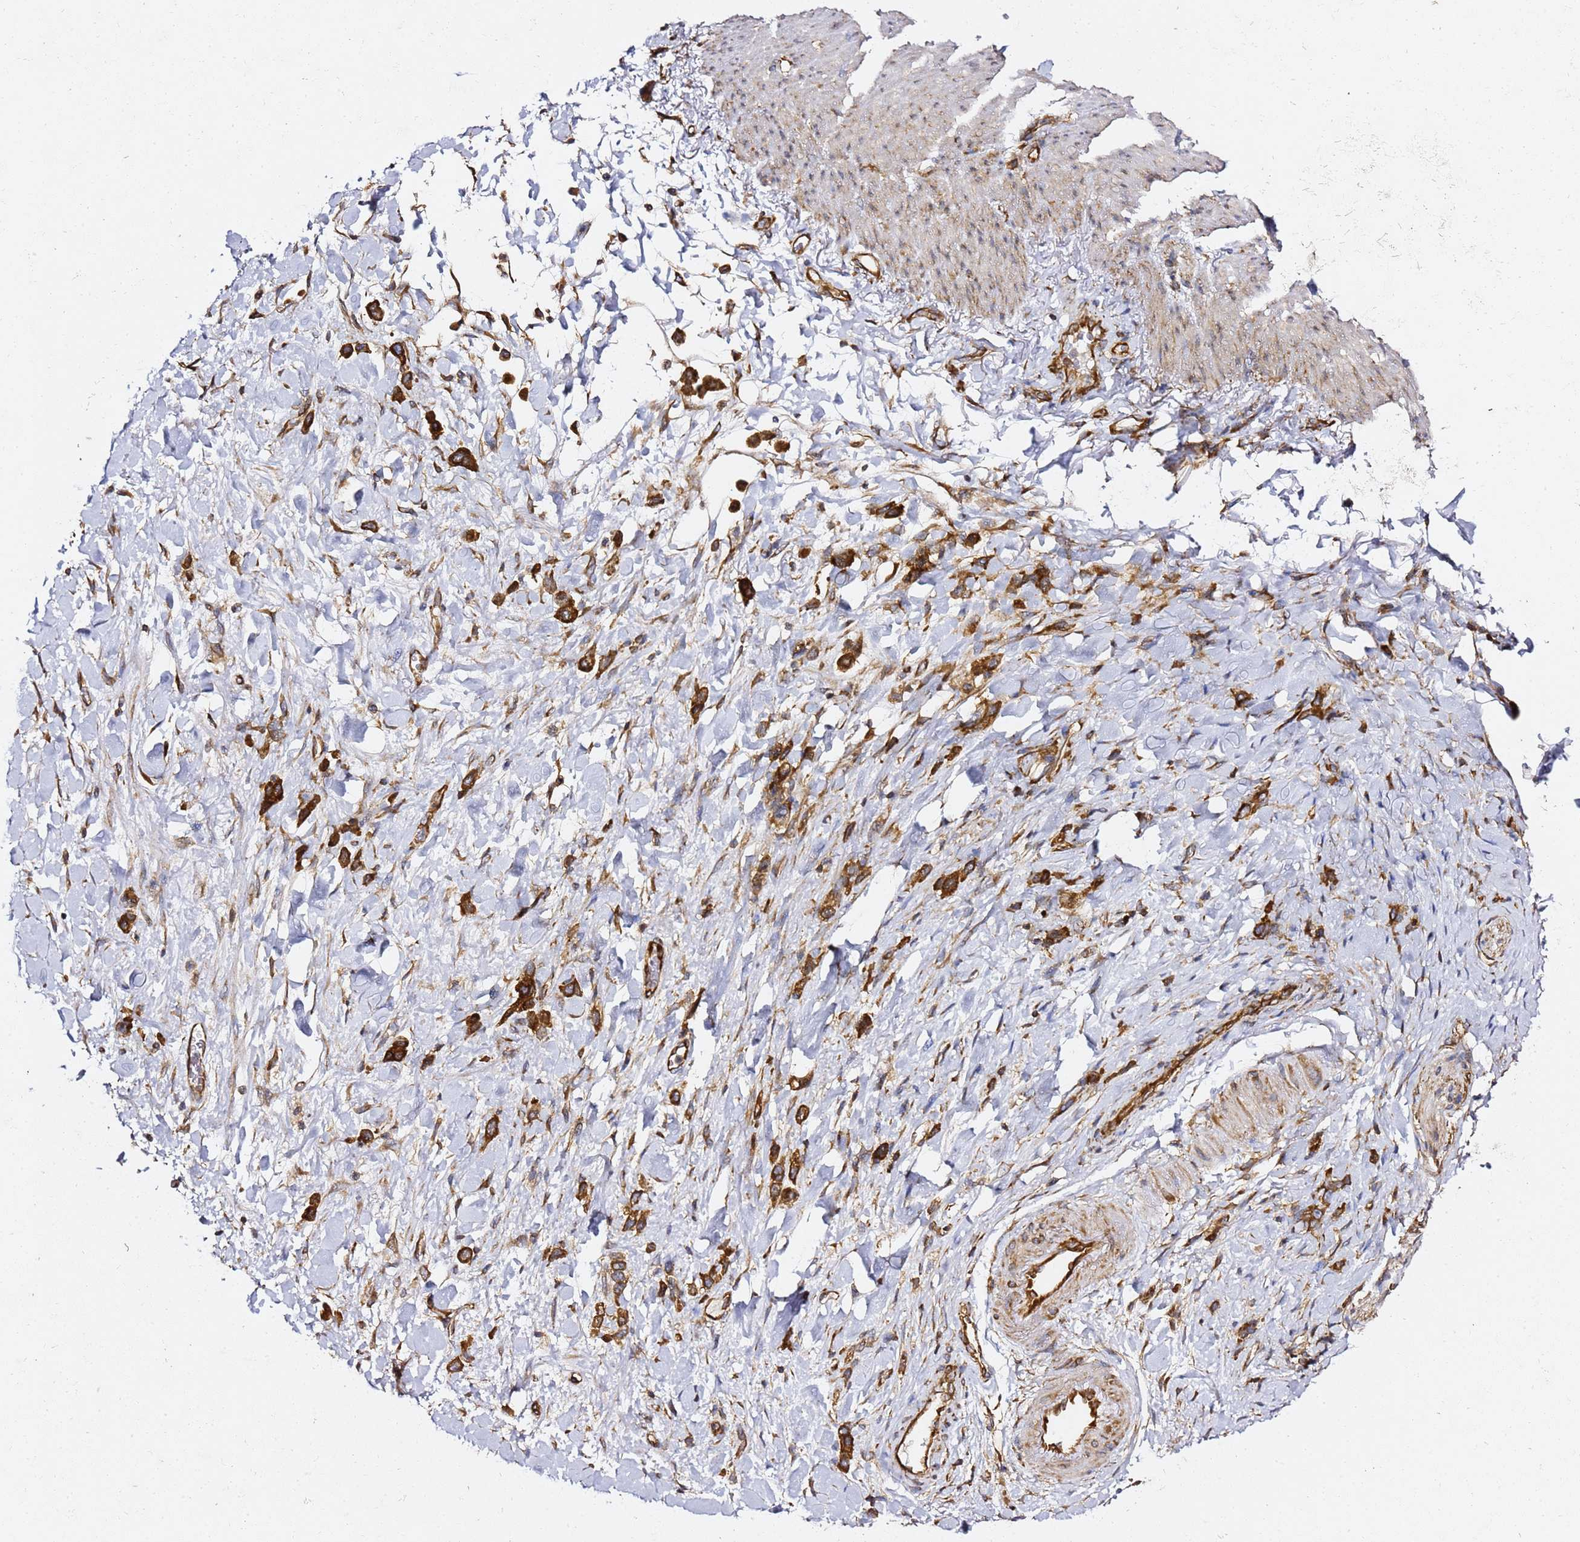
{"staining": {"intensity": "strong", "quantity": ">75%", "location": "cytoplasmic/membranous"}, "tissue": "stomach cancer", "cell_type": "Tumor cells", "image_type": "cancer", "snomed": [{"axis": "morphology", "description": "Adenocarcinoma, NOS"}, {"axis": "topography", "description": "Stomach"}], "caption": "A brown stain shows strong cytoplasmic/membranous staining of a protein in stomach cancer tumor cells.", "gene": "TPST1", "patient": {"sex": "female", "age": 65}}